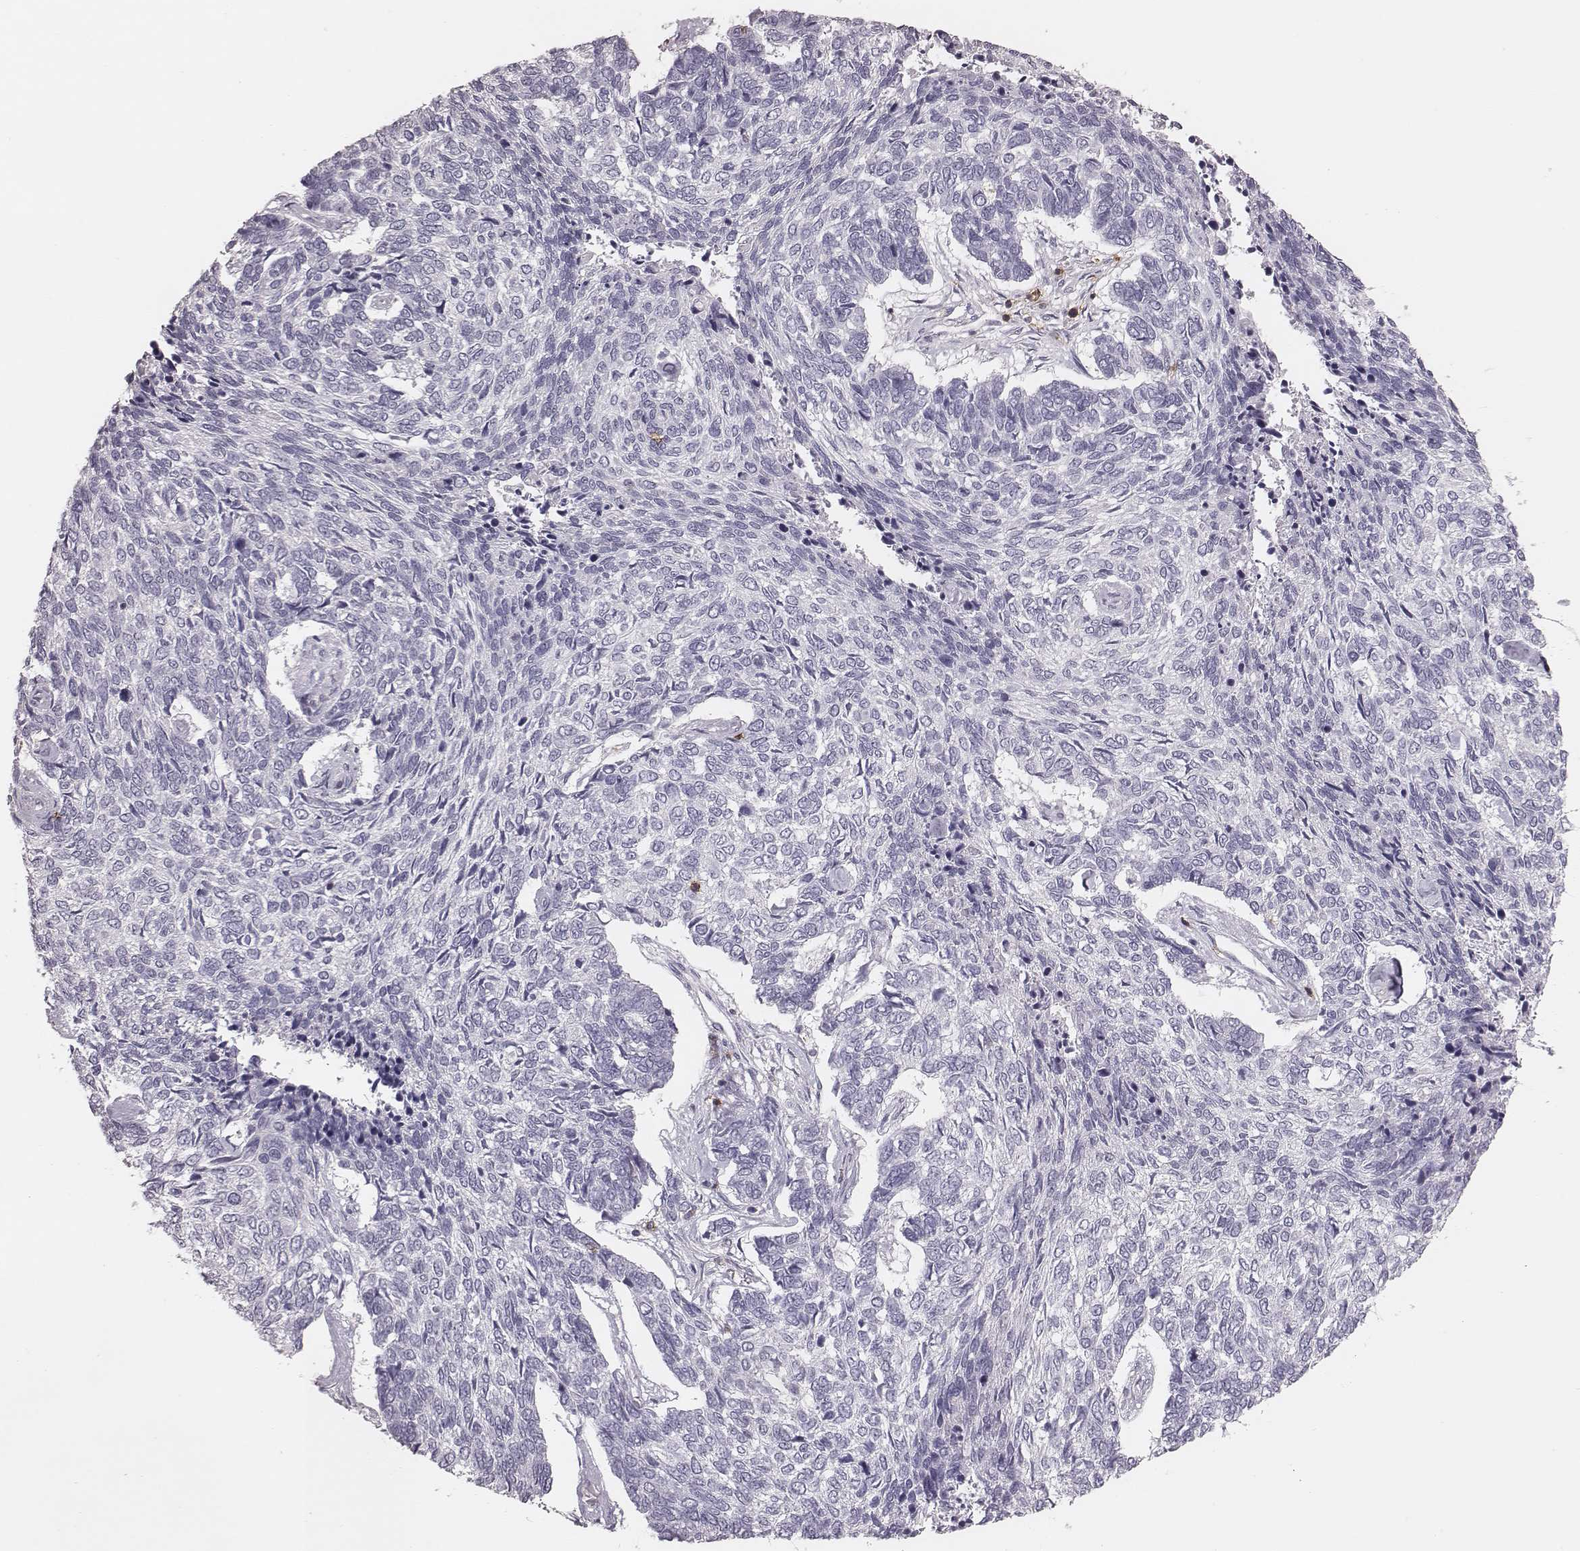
{"staining": {"intensity": "negative", "quantity": "none", "location": "none"}, "tissue": "skin cancer", "cell_type": "Tumor cells", "image_type": "cancer", "snomed": [{"axis": "morphology", "description": "Basal cell carcinoma"}, {"axis": "topography", "description": "Skin"}], "caption": "Tumor cells are negative for brown protein staining in skin cancer. Nuclei are stained in blue.", "gene": "PDCD1", "patient": {"sex": "female", "age": 65}}